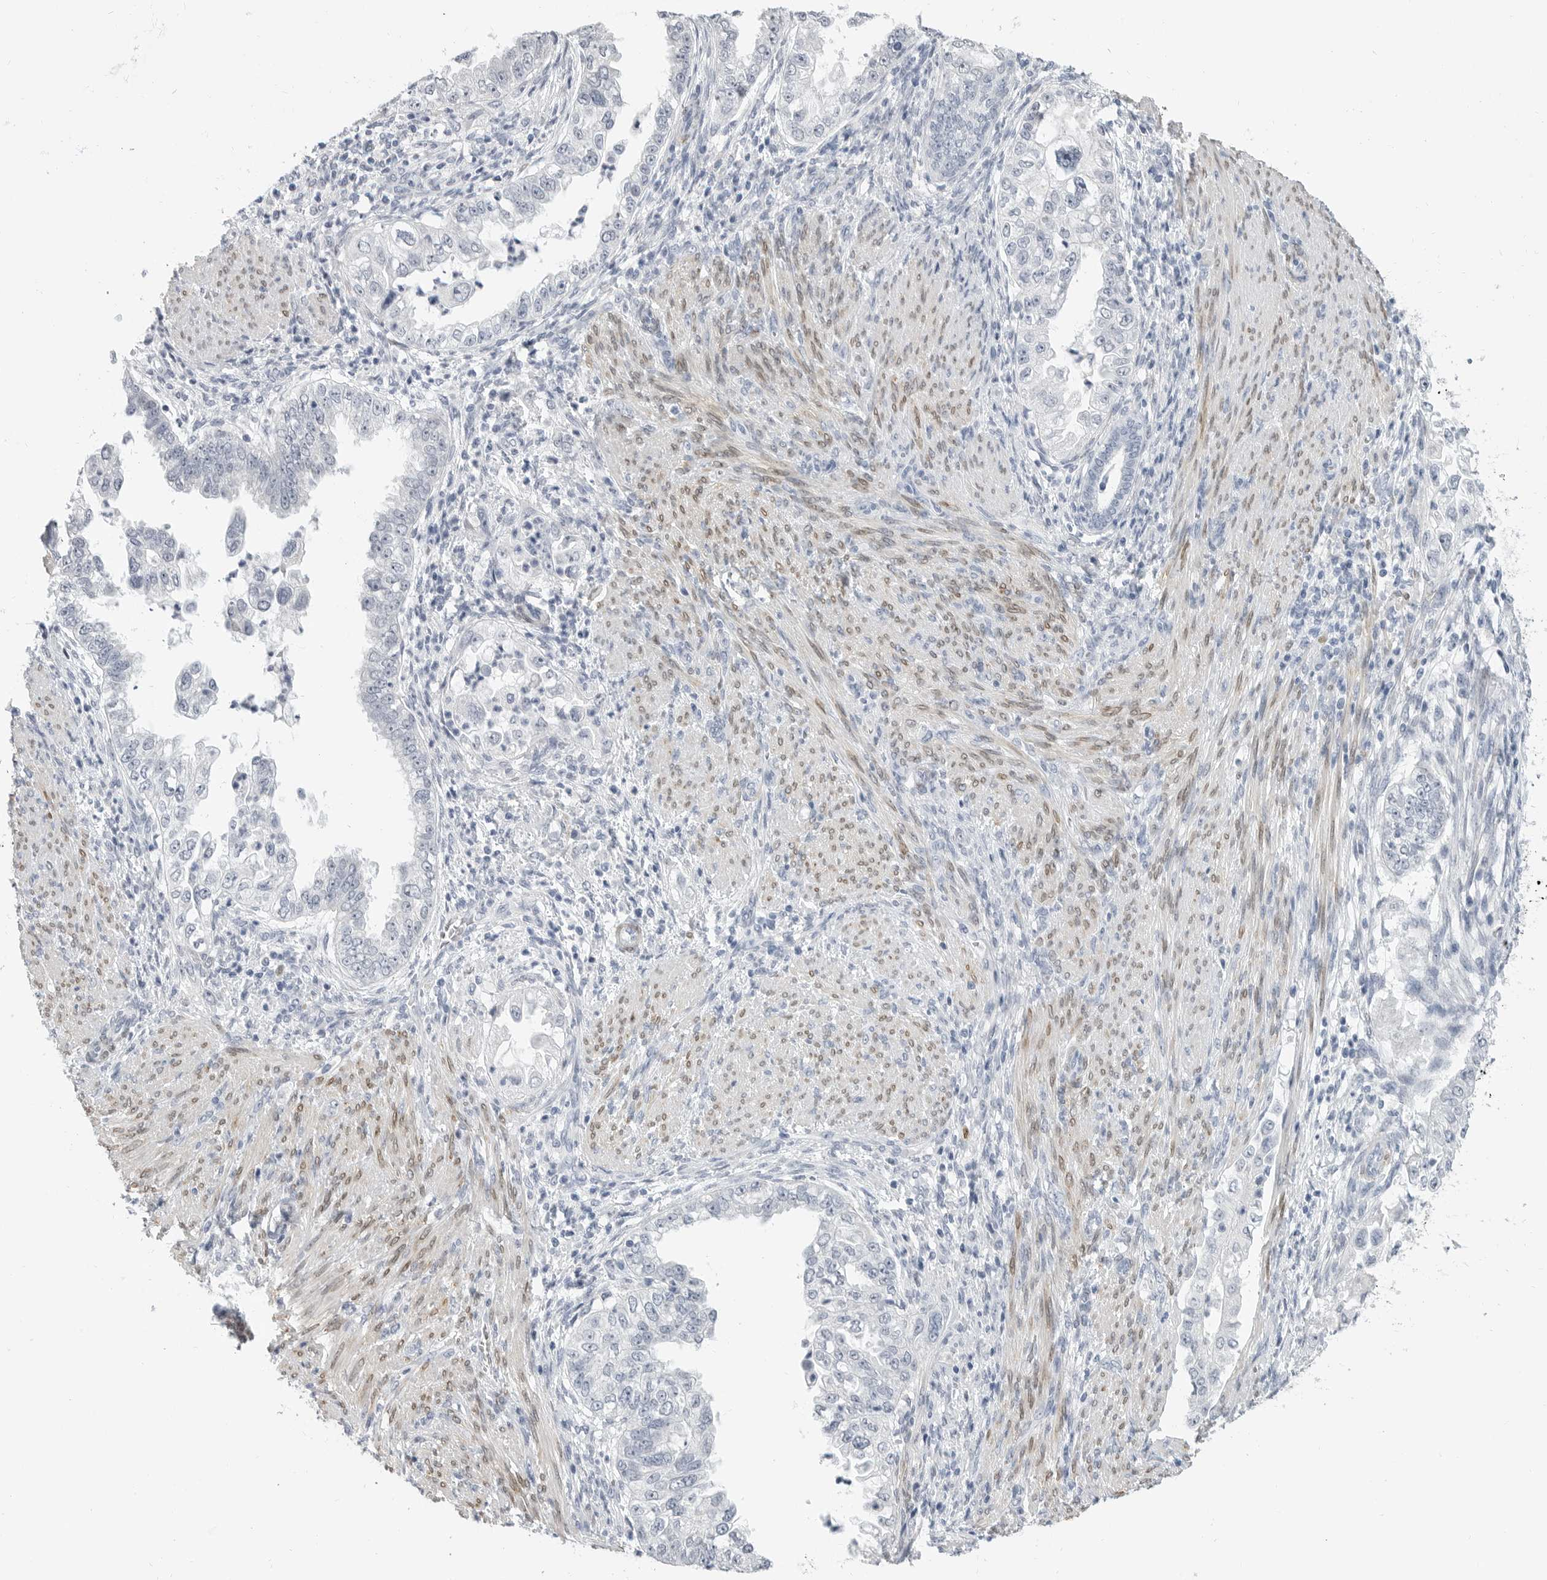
{"staining": {"intensity": "negative", "quantity": "none", "location": "none"}, "tissue": "endometrial cancer", "cell_type": "Tumor cells", "image_type": "cancer", "snomed": [{"axis": "morphology", "description": "Adenocarcinoma, NOS"}, {"axis": "topography", "description": "Endometrium"}], "caption": "Endometrial cancer was stained to show a protein in brown. There is no significant positivity in tumor cells.", "gene": "PLN", "patient": {"sex": "female", "age": 85}}